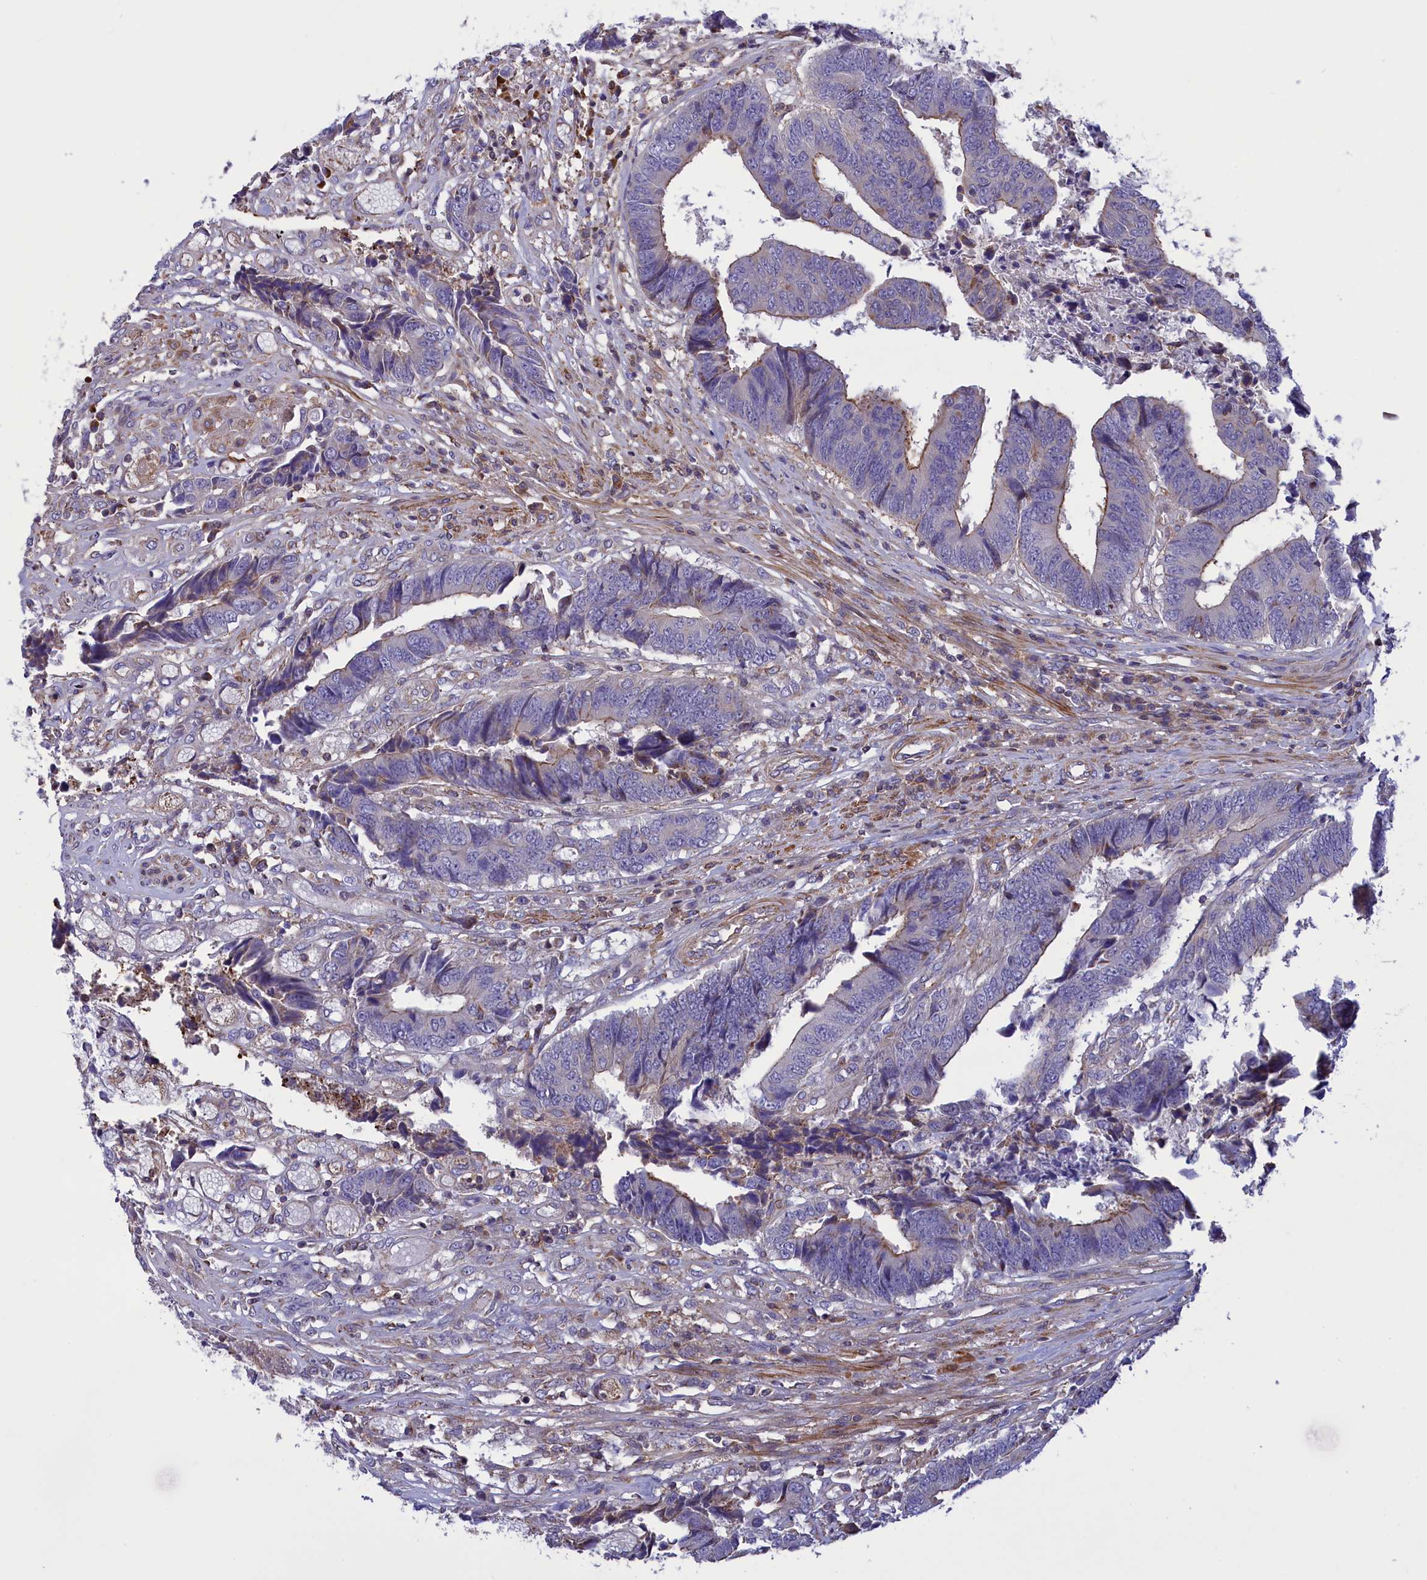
{"staining": {"intensity": "weak", "quantity": "<25%", "location": "cytoplasmic/membranous"}, "tissue": "colorectal cancer", "cell_type": "Tumor cells", "image_type": "cancer", "snomed": [{"axis": "morphology", "description": "Adenocarcinoma, NOS"}, {"axis": "topography", "description": "Rectum"}], "caption": "Colorectal cancer was stained to show a protein in brown. There is no significant expression in tumor cells.", "gene": "CORO7-PAM16", "patient": {"sex": "male", "age": 84}}